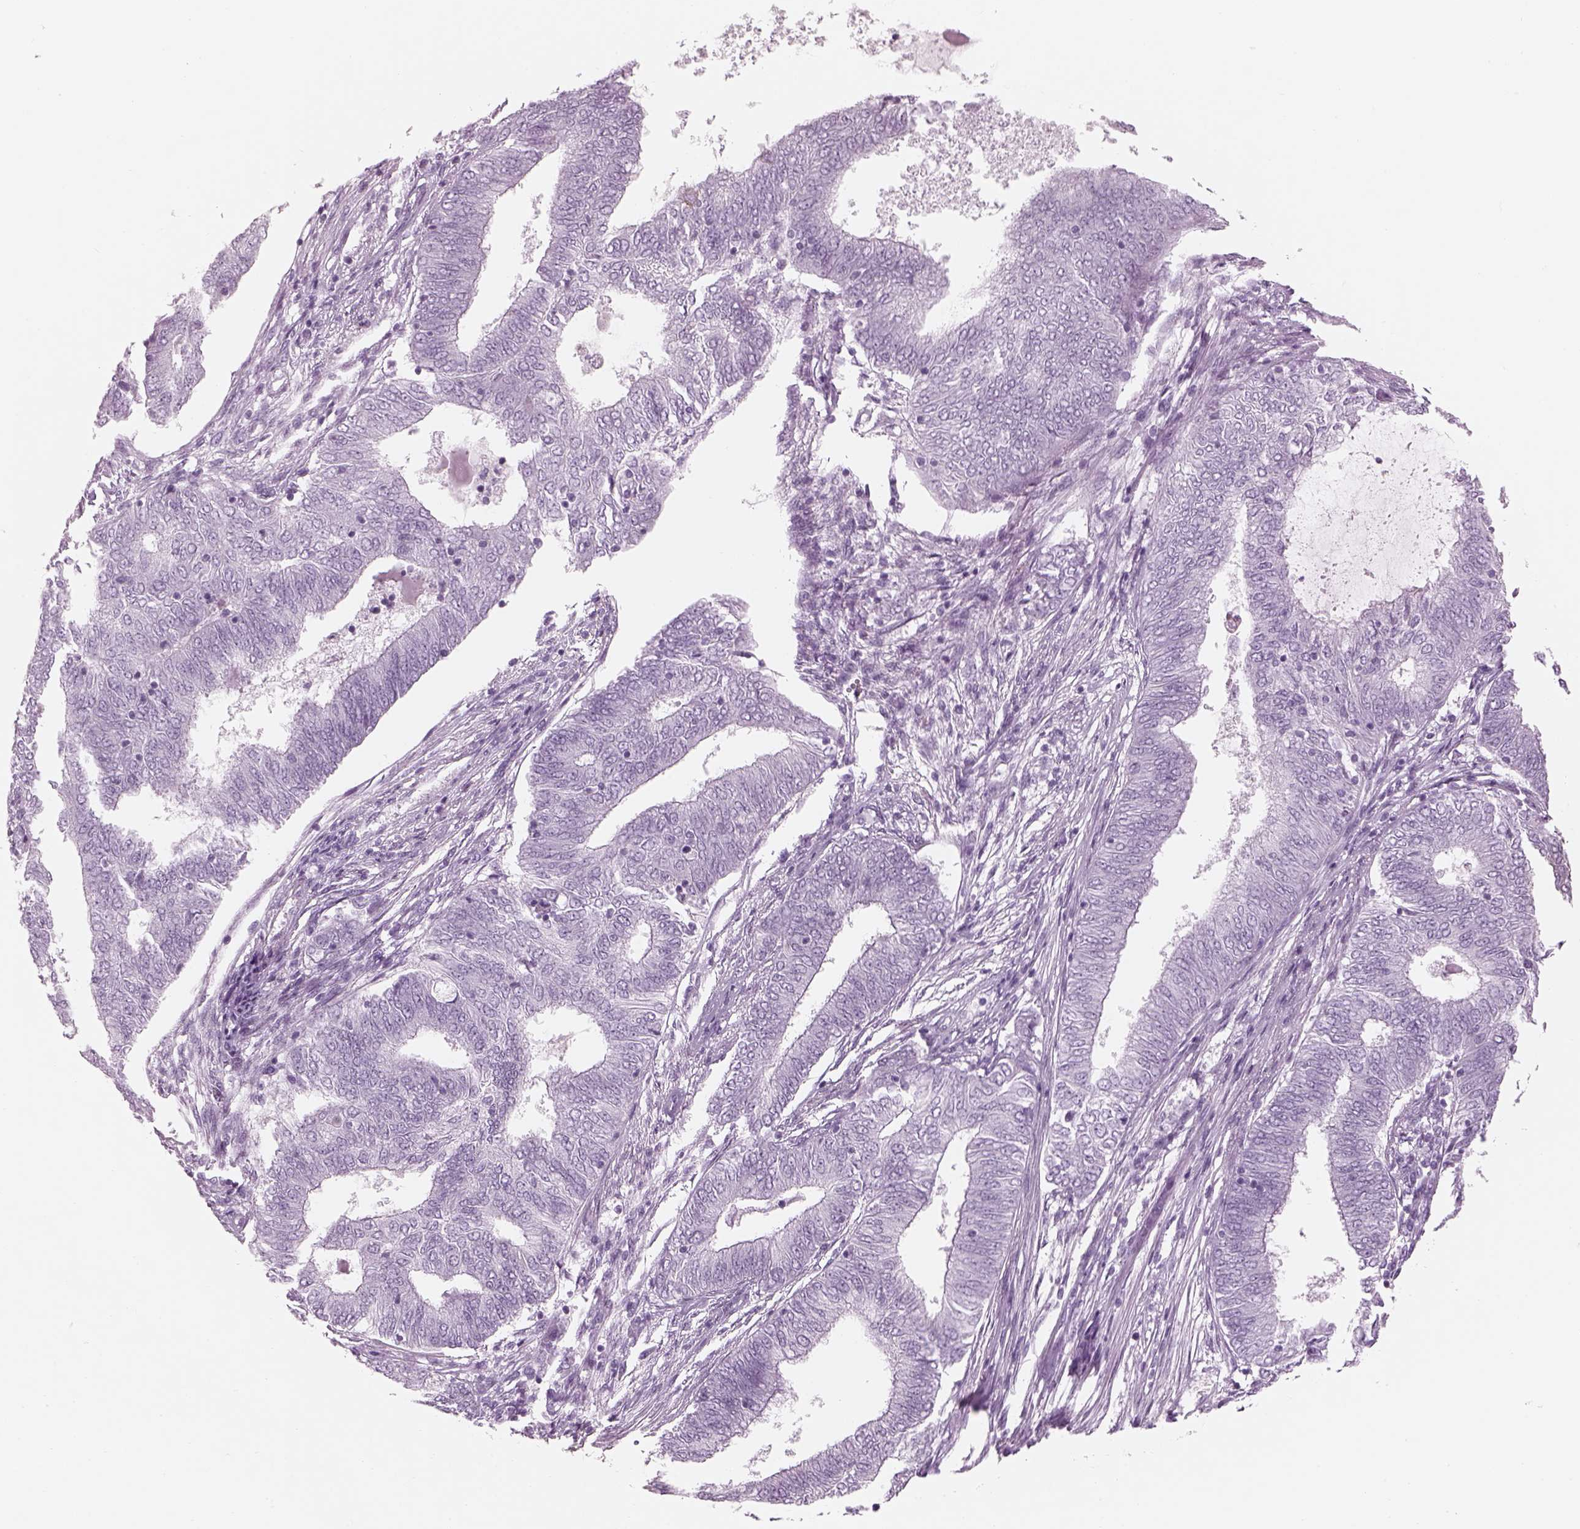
{"staining": {"intensity": "negative", "quantity": "none", "location": "none"}, "tissue": "endometrial cancer", "cell_type": "Tumor cells", "image_type": "cancer", "snomed": [{"axis": "morphology", "description": "Adenocarcinoma, NOS"}, {"axis": "topography", "description": "Endometrium"}], "caption": "Immunohistochemistry (IHC) micrograph of neoplastic tissue: human endometrial cancer stained with DAB demonstrates no significant protein staining in tumor cells. The staining was performed using DAB to visualize the protein expression in brown, while the nuclei were stained in blue with hematoxylin (Magnification: 20x).", "gene": "SAG", "patient": {"sex": "female", "age": 62}}